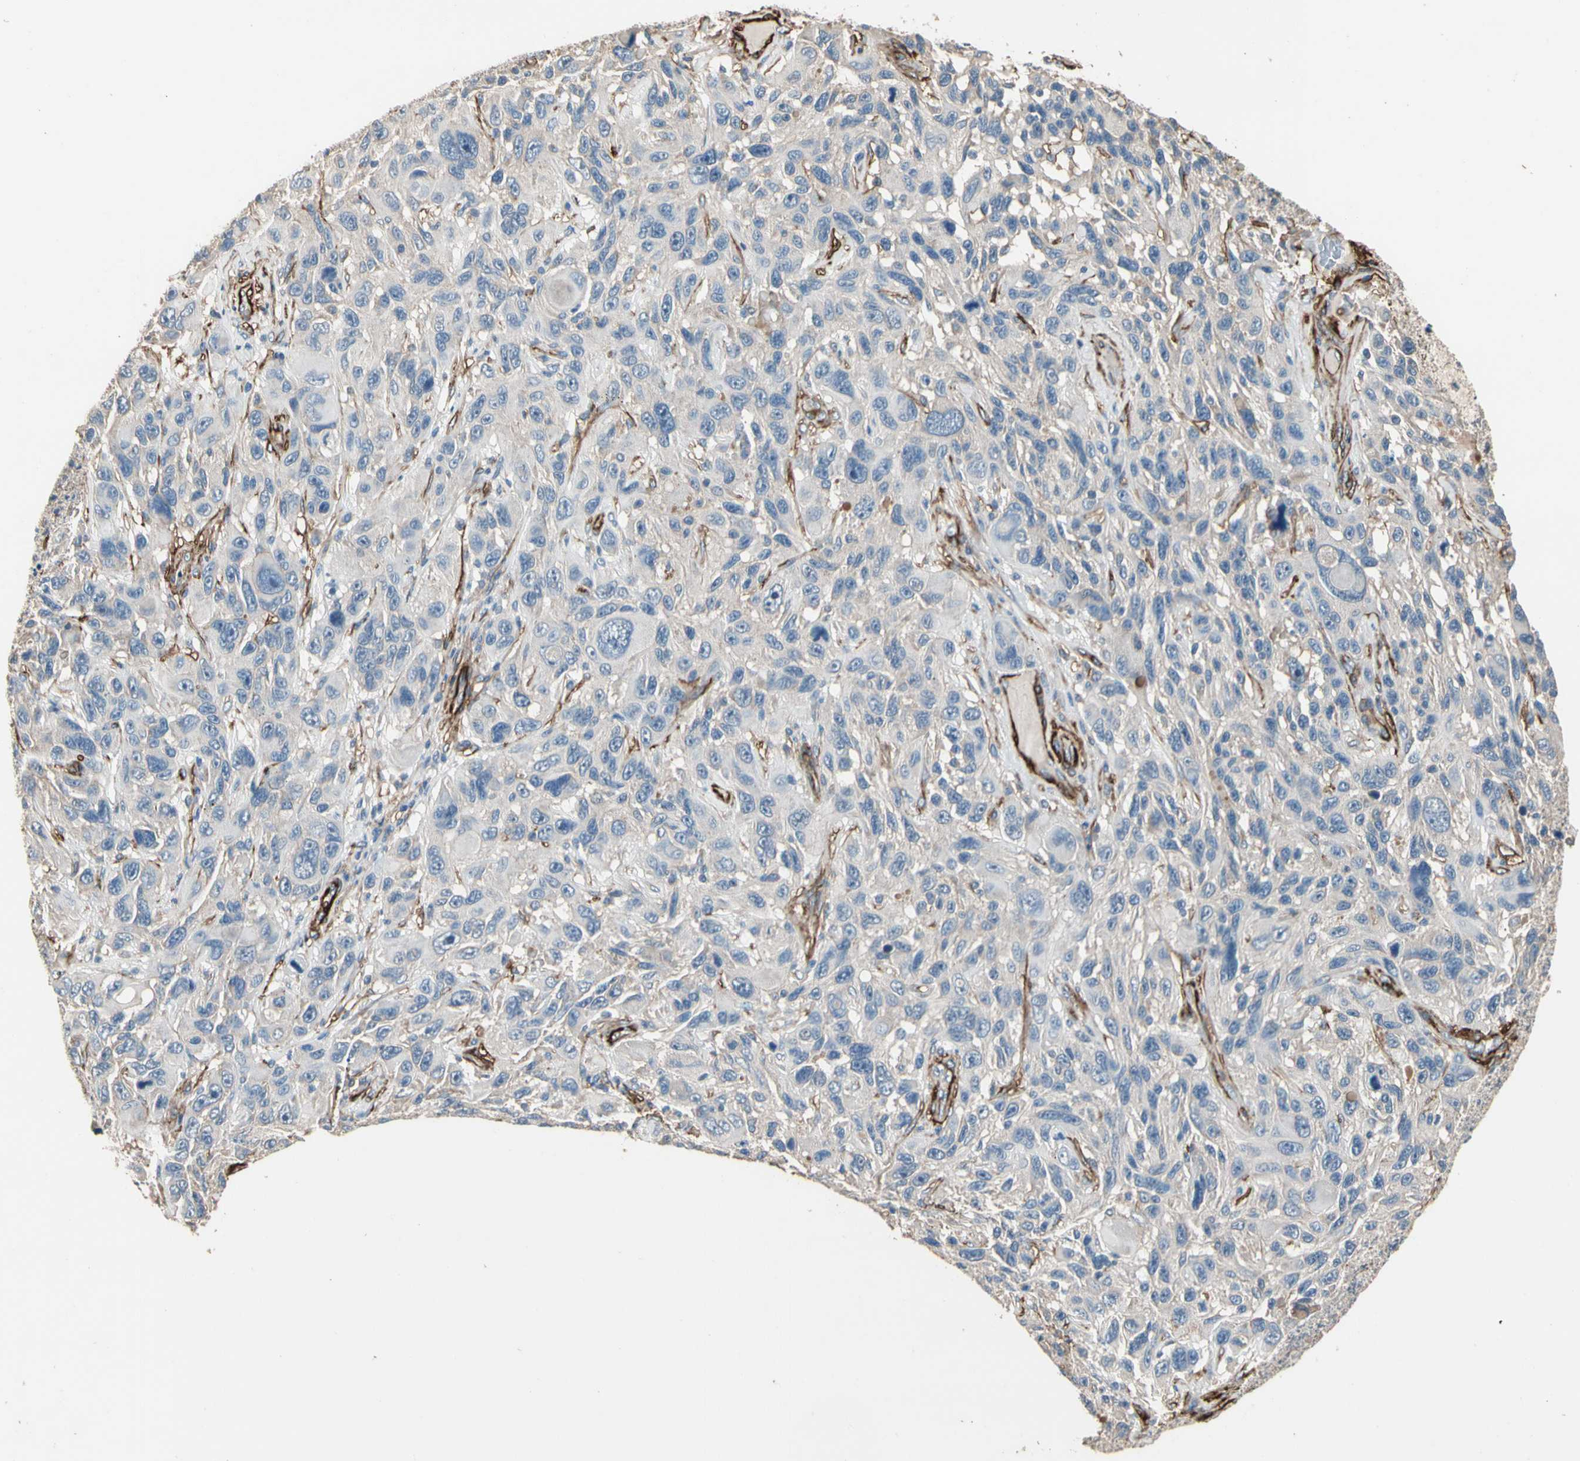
{"staining": {"intensity": "negative", "quantity": "none", "location": "none"}, "tissue": "melanoma", "cell_type": "Tumor cells", "image_type": "cancer", "snomed": [{"axis": "morphology", "description": "Malignant melanoma, NOS"}, {"axis": "topography", "description": "Skin"}], "caption": "A photomicrograph of human melanoma is negative for staining in tumor cells.", "gene": "SUSD2", "patient": {"sex": "male", "age": 53}}